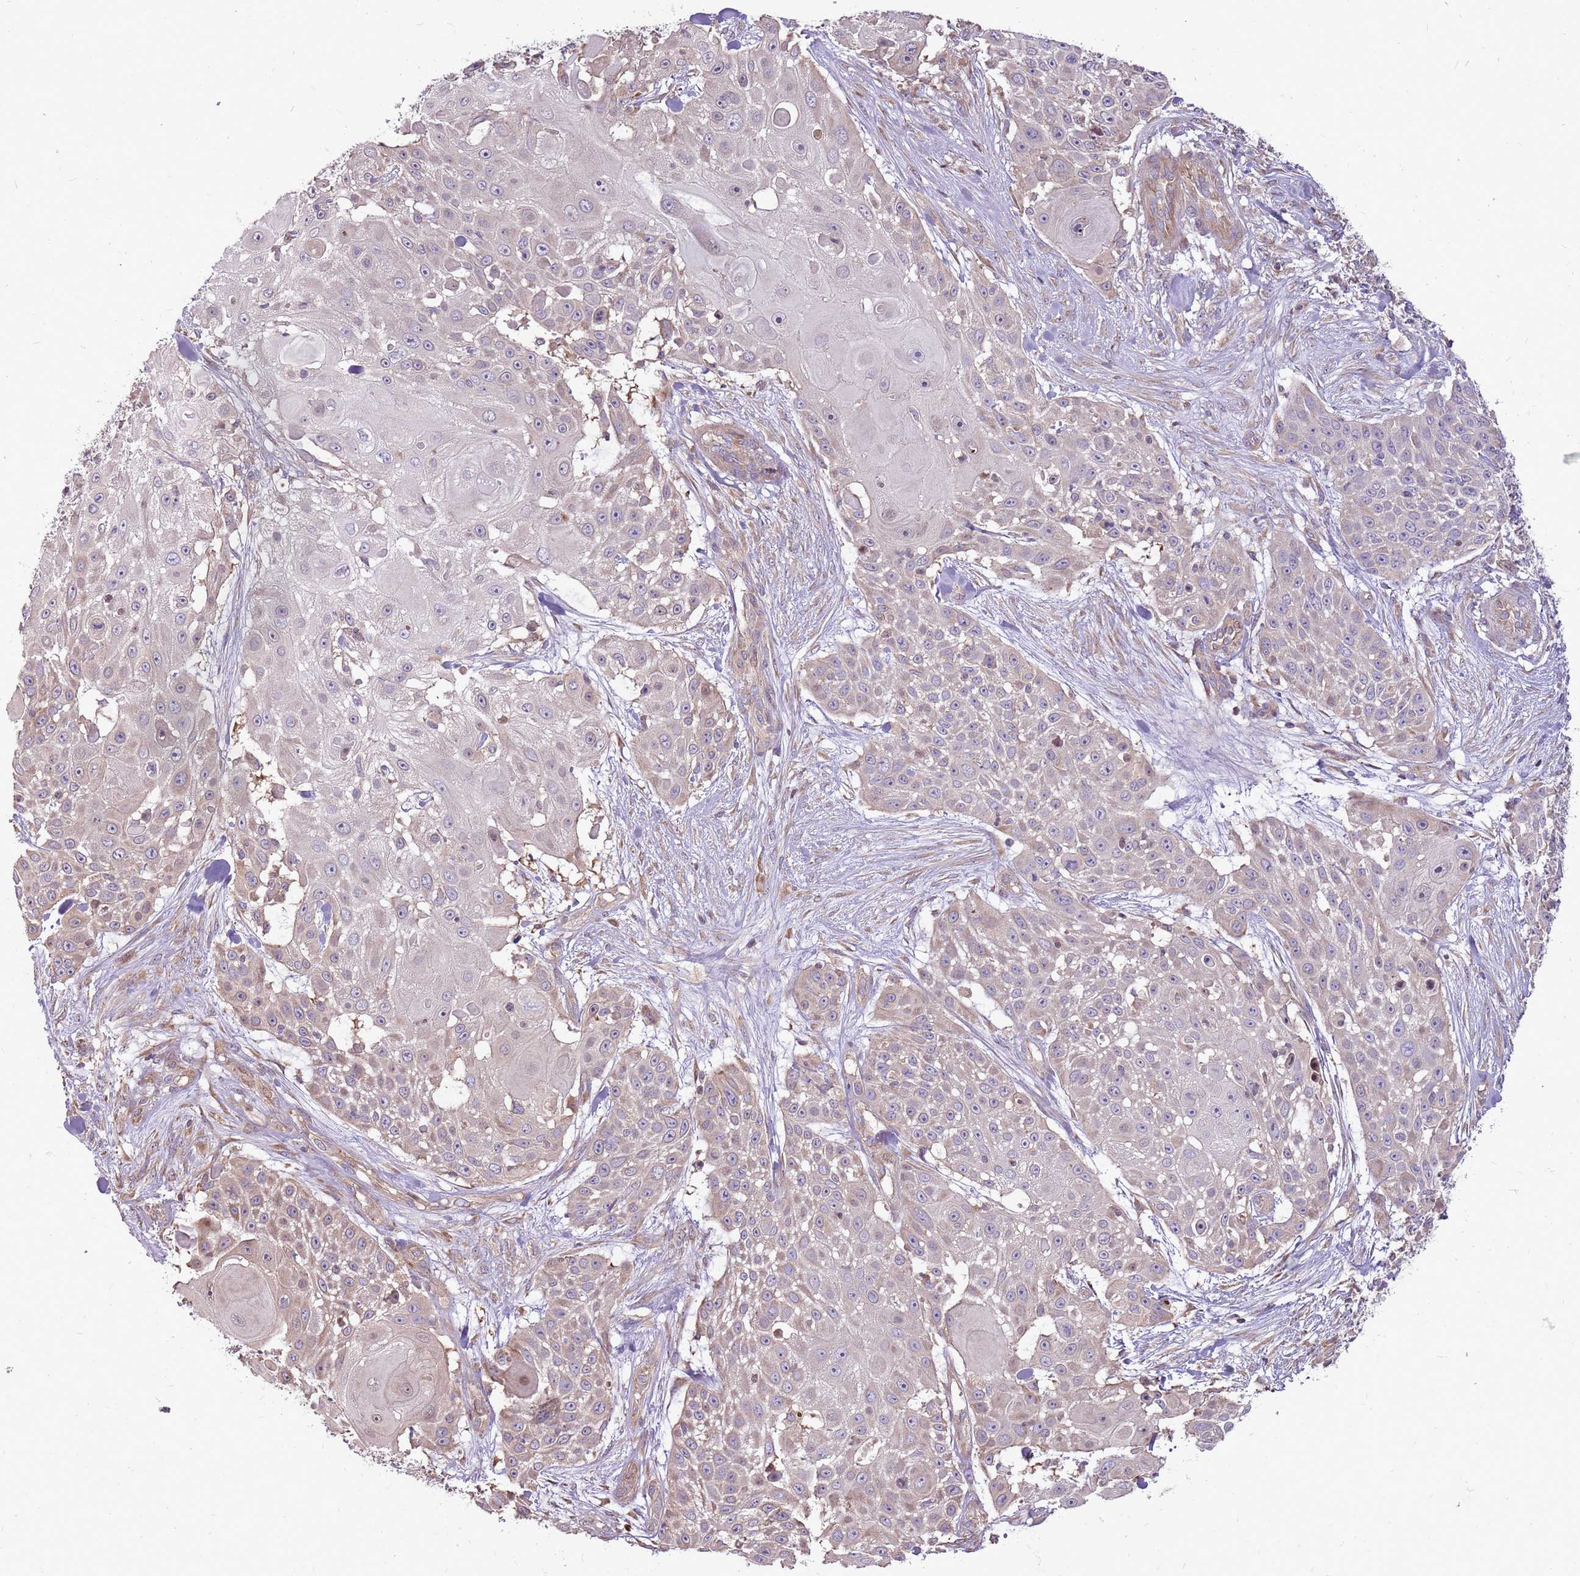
{"staining": {"intensity": "moderate", "quantity": "25%-75%", "location": "cytoplasmic/membranous"}, "tissue": "skin cancer", "cell_type": "Tumor cells", "image_type": "cancer", "snomed": [{"axis": "morphology", "description": "Squamous cell carcinoma, NOS"}, {"axis": "topography", "description": "Skin"}], "caption": "Approximately 25%-75% of tumor cells in skin squamous cell carcinoma reveal moderate cytoplasmic/membranous protein expression as visualized by brown immunohistochemical staining.", "gene": "WASHC4", "patient": {"sex": "female", "age": 86}}